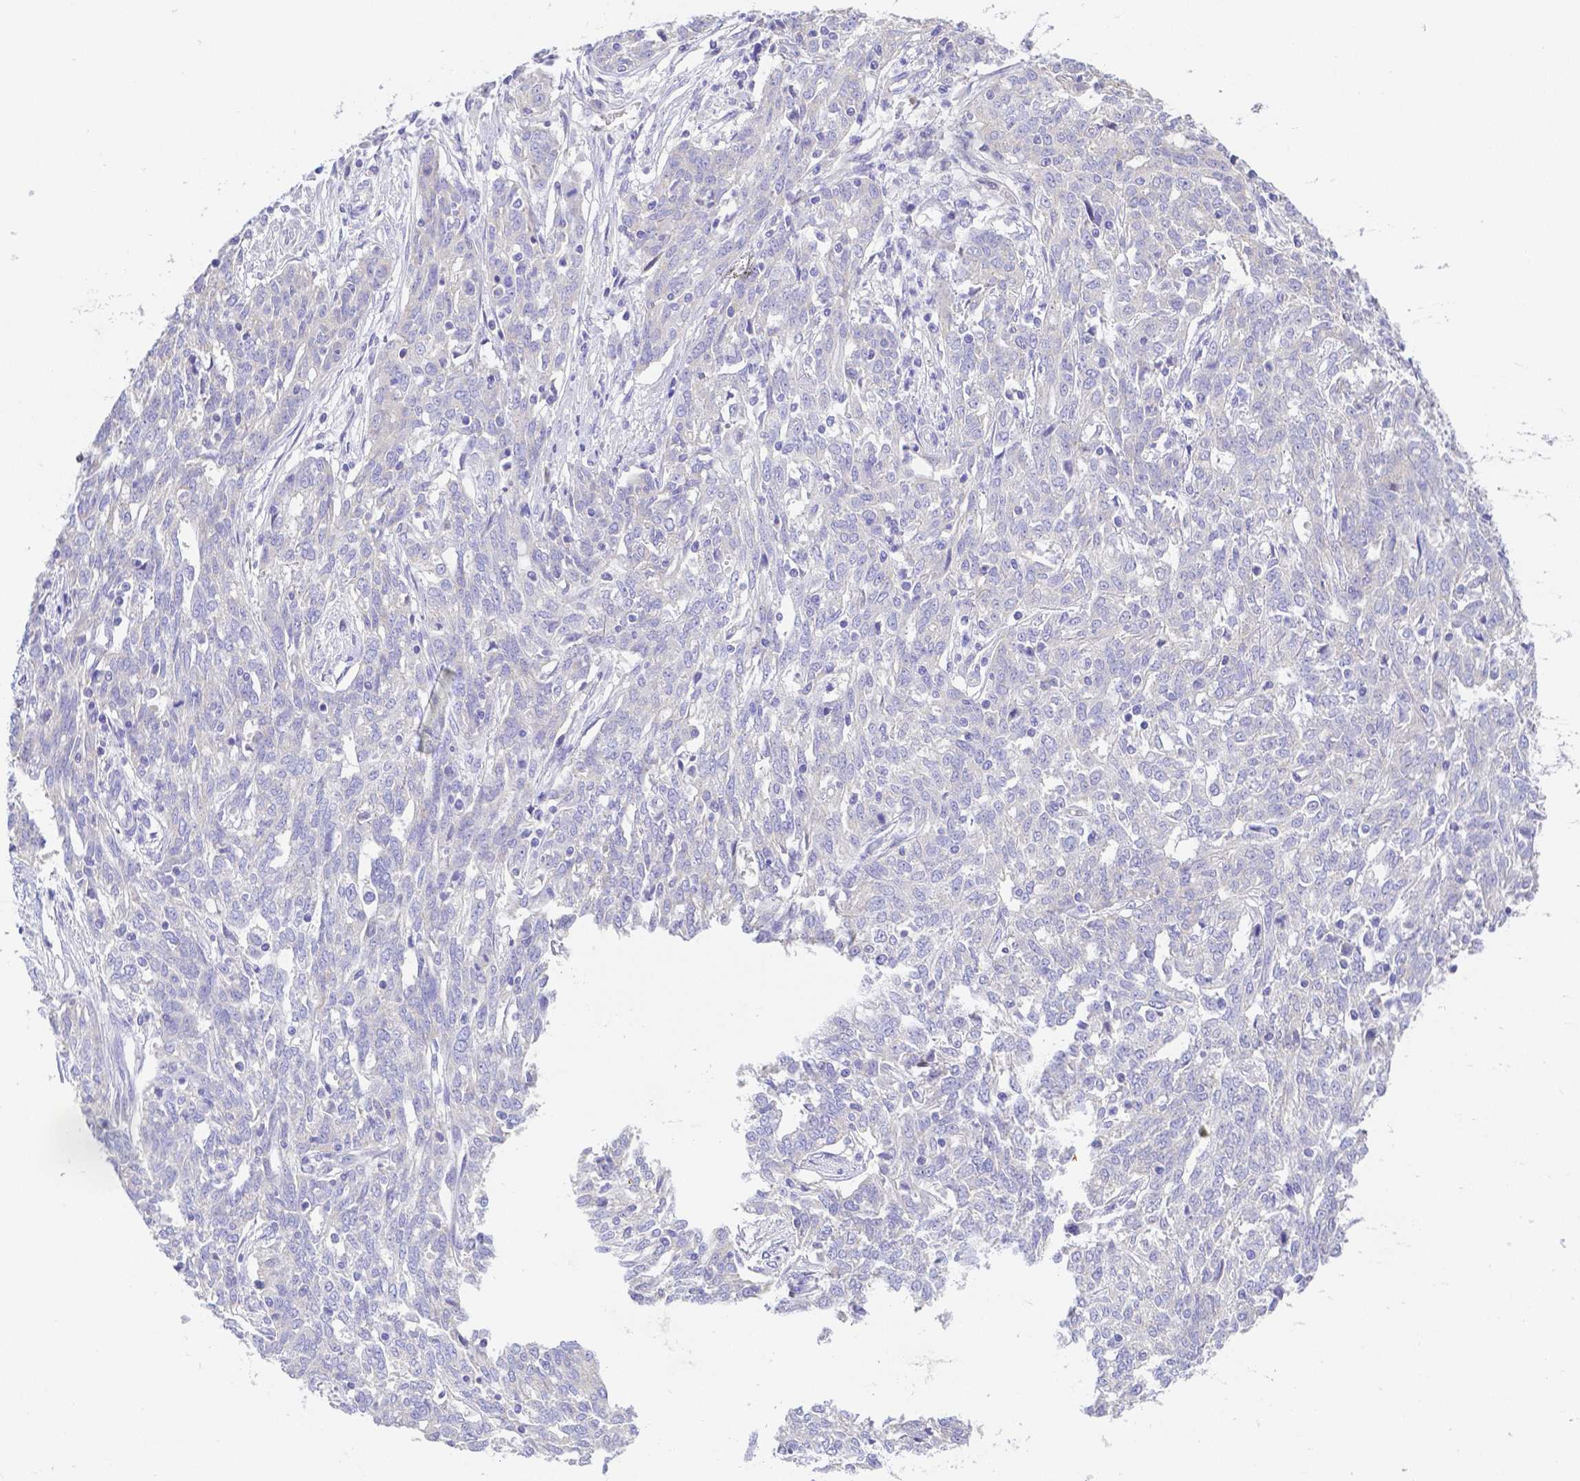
{"staining": {"intensity": "negative", "quantity": "none", "location": "none"}, "tissue": "ovarian cancer", "cell_type": "Tumor cells", "image_type": "cancer", "snomed": [{"axis": "morphology", "description": "Cystadenocarcinoma, serous, NOS"}, {"axis": "topography", "description": "Ovary"}], "caption": "Immunohistochemical staining of human ovarian cancer (serous cystadenocarcinoma) exhibits no significant expression in tumor cells.", "gene": "ZG16B", "patient": {"sex": "female", "age": 67}}